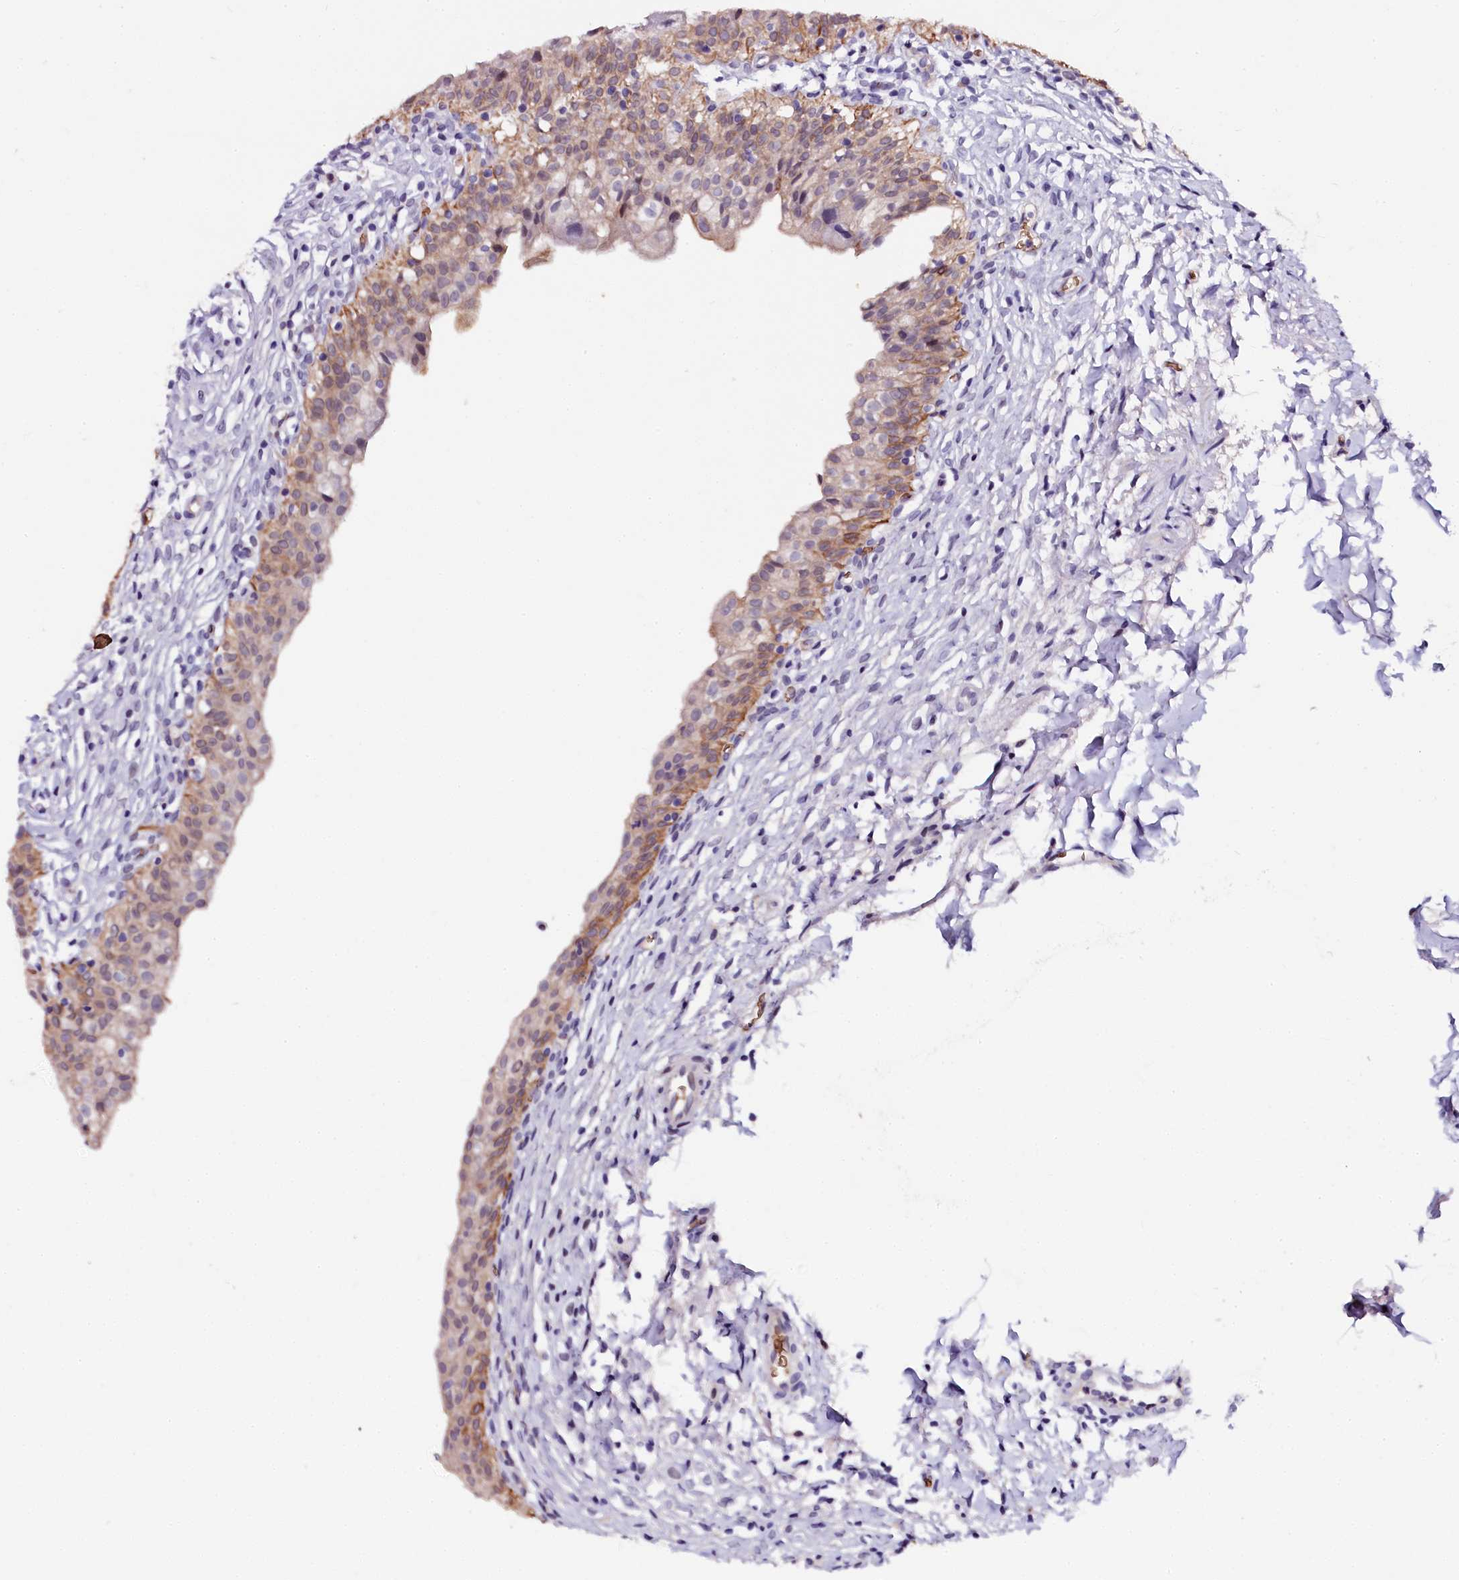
{"staining": {"intensity": "moderate", "quantity": "25%-75%", "location": "cytoplasmic/membranous"}, "tissue": "urinary bladder", "cell_type": "Urothelial cells", "image_type": "normal", "snomed": [{"axis": "morphology", "description": "Normal tissue, NOS"}, {"axis": "topography", "description": "Urinary bladder"}], "caption": "Immunohistochemistry (IHC) staining of normal urinary bladder, which demonstrates medium levels of moderate cytoplasmic/membranous positivity in approximately 25%-75% of urothelial cells indicating moderate cytoplasmic/membranous protein positivity. The staining was performed using DAB (3,3'-diaminobenzidine) (brown) for protein detection and nuclei were counterstained in hematoxylin (blue).", "gene": "CTDSPL2", "patient": {"sex": "male", "age": 55}}